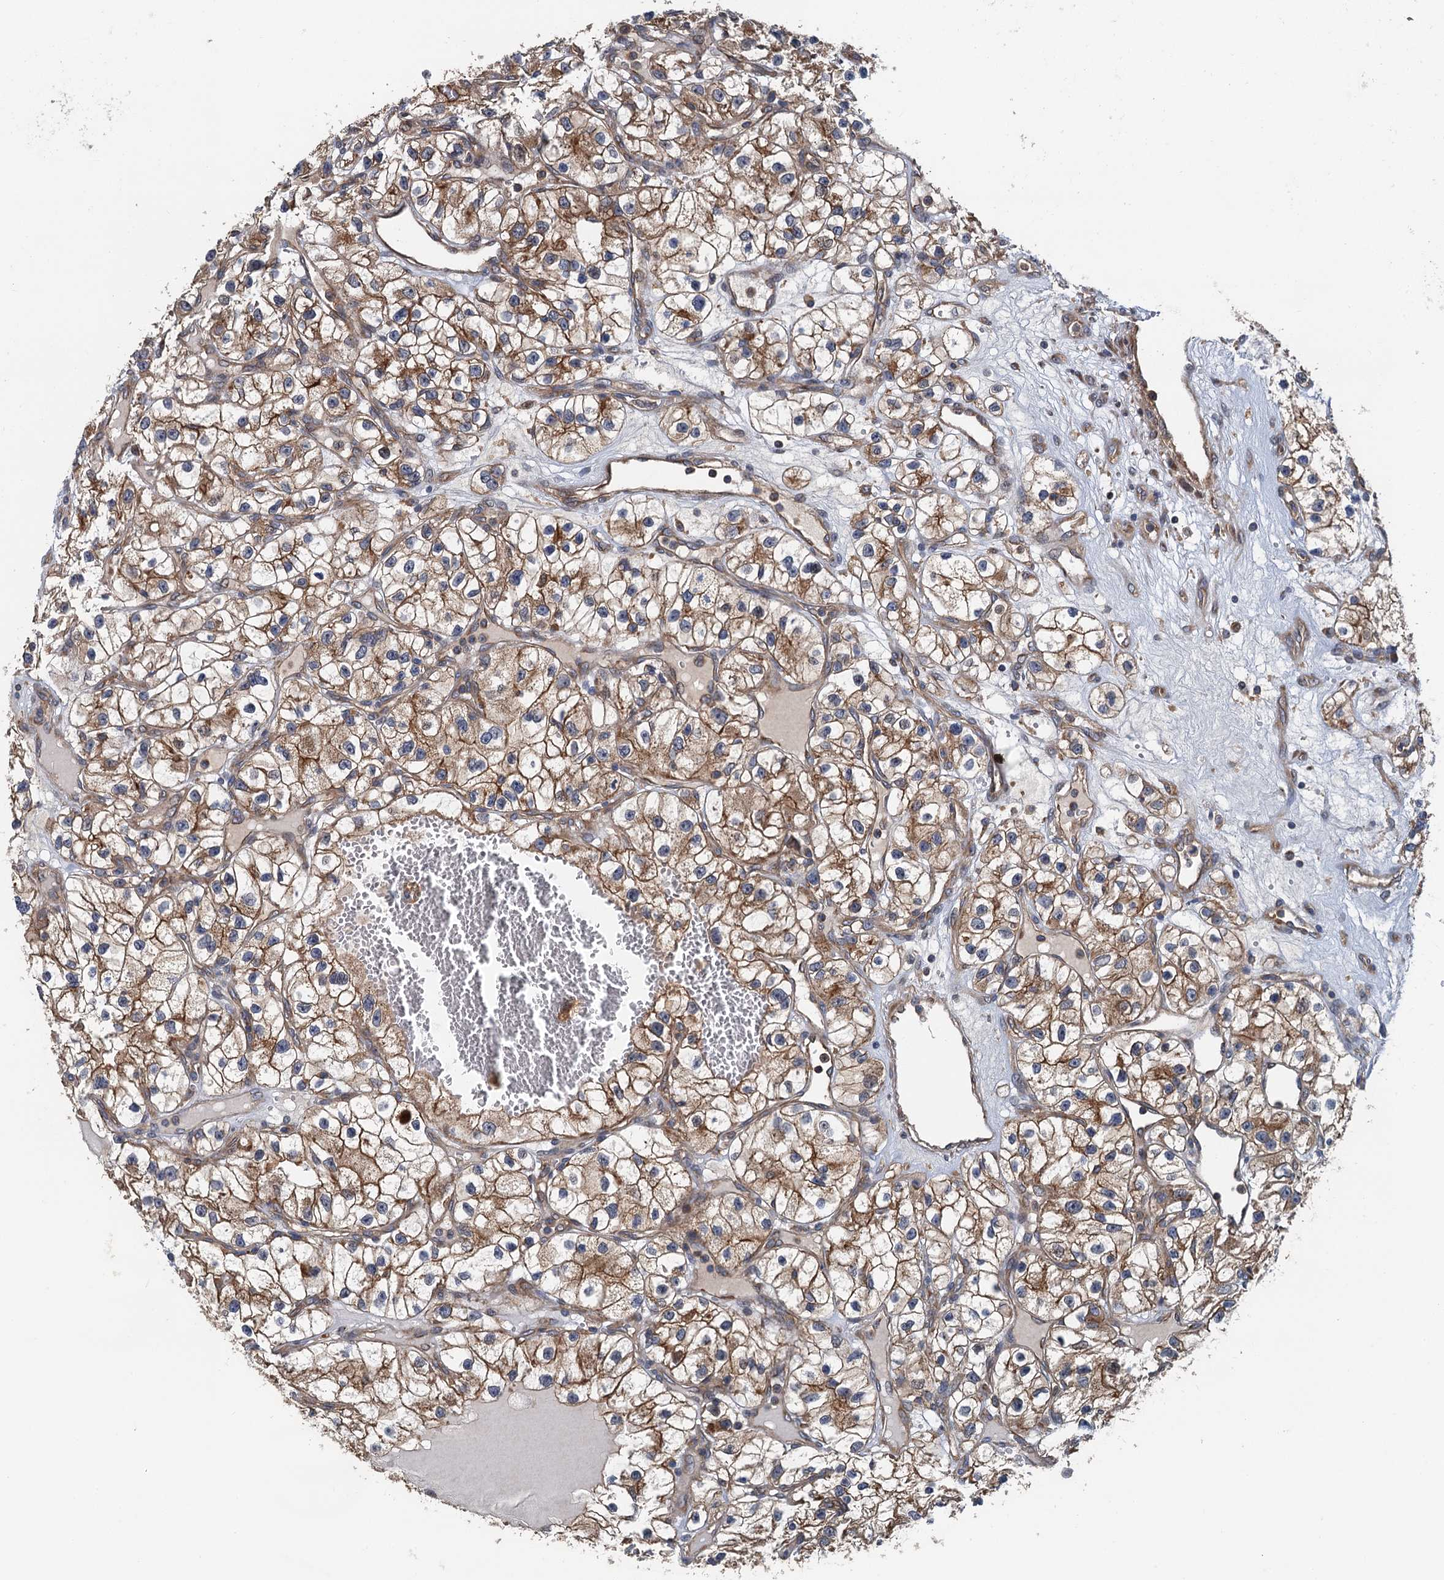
{"staining": {"intensity": "moderate", "quantity": ">75%", "location": "cytoplasmic/membranous"}, "tissue": "renal cancer", "cell_type": "Tumor cells", "image_type": "cancer", "snomed": [{"axis": "morphology", "description": "Adenocarcinoma, NOS"}, {"axis": "topography", "description": "Kidney"}], "caption": "Immunohistochemical staining of human renal cancer (adenocarcinoma) displays medium levels of moderate cytoplasmic/membranous staining in about >75% of tumor cells.", "gene": "COG3", "patient": {"sex": "female", "age": 57}}